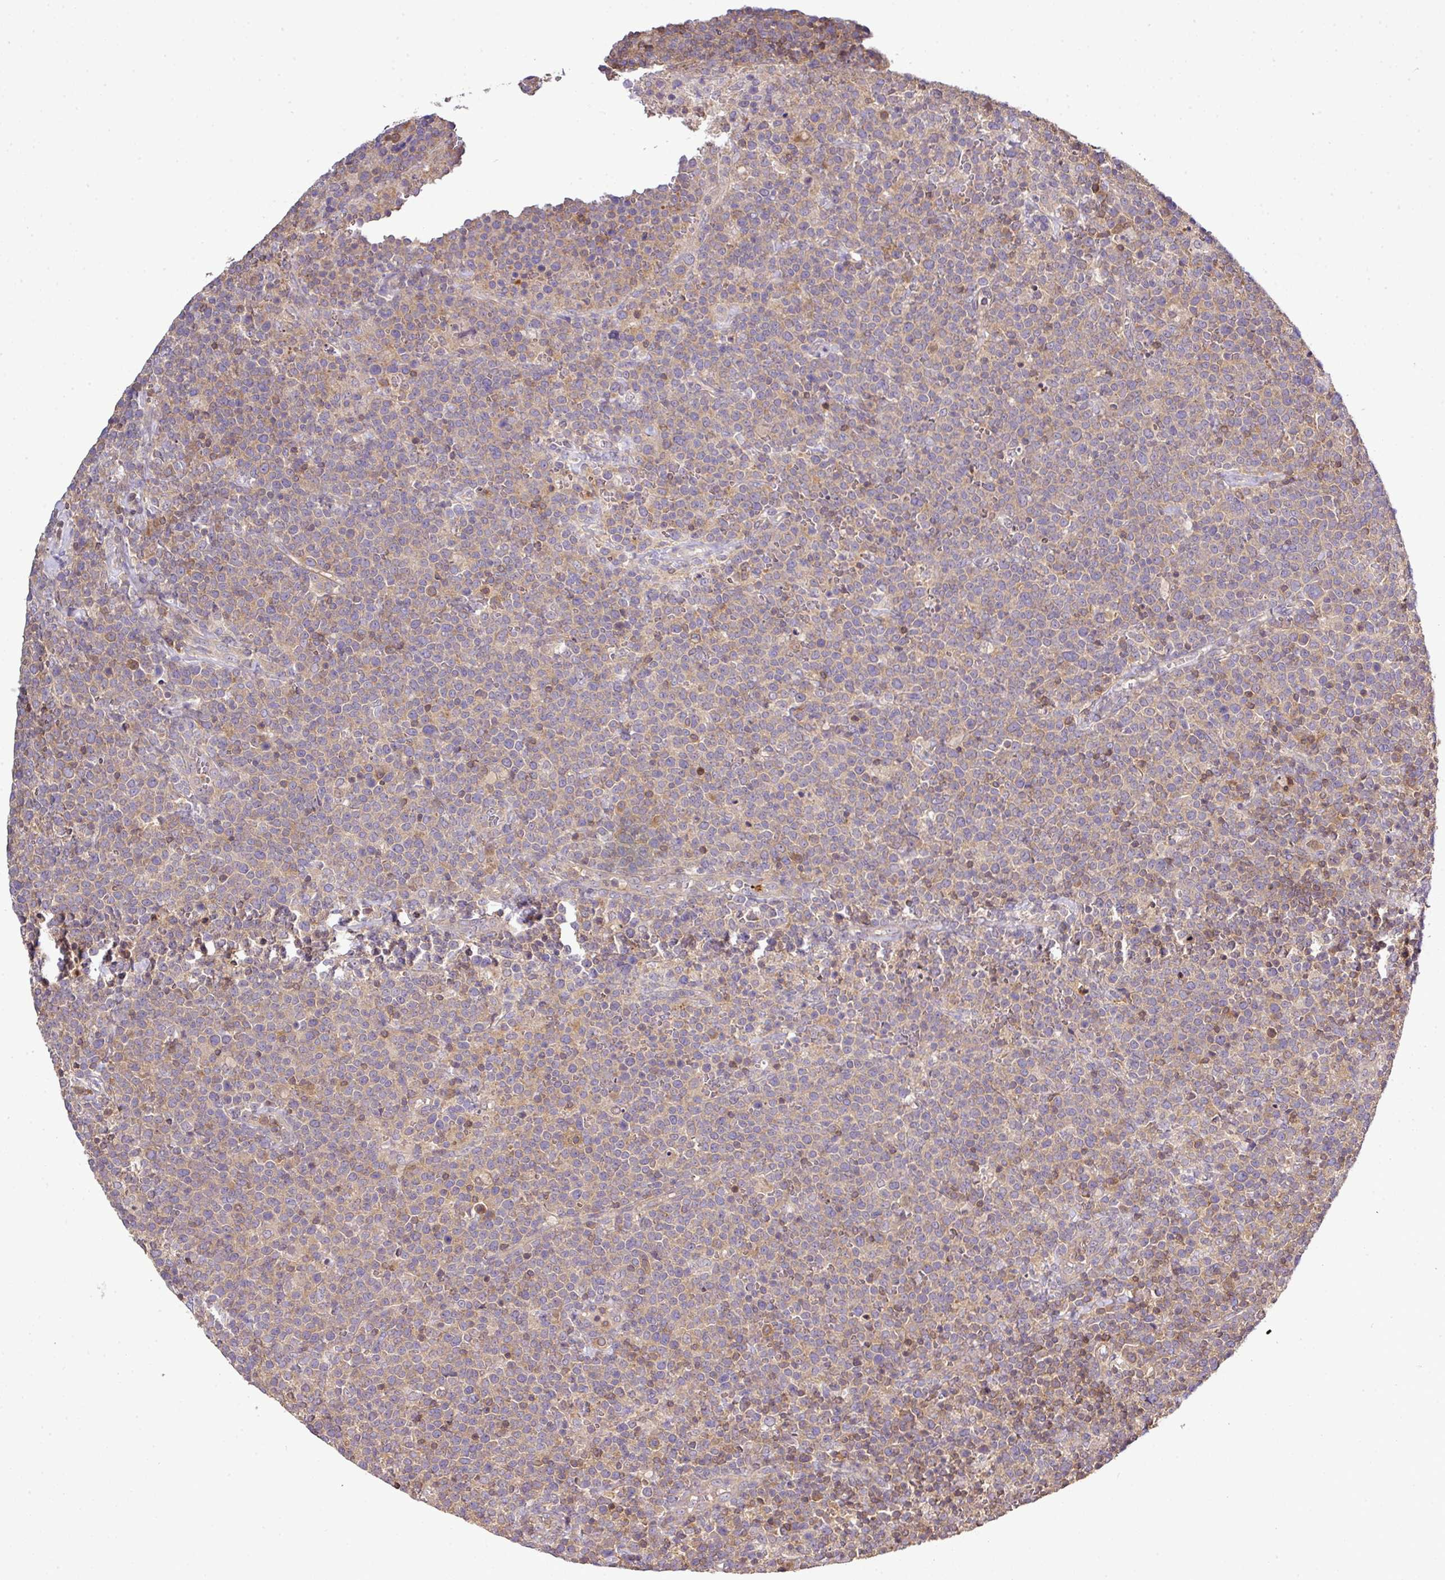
{"staining": {"intensity": "negative", "quantity": "none", "location": "none"}, "tissue": "lymphoma", "cell_type": "Tumor cells", "image_type": "cancer", "snomed": [{"axis": "morphology", "description": "Malignant lymphoma, non-Hodgkin's type, High grade"}, {"axis": "topography", "description": "Lymph node"}], "caption": "This is an immunohistochemistry (IHC) micrograph of human lymphoma. There is no expression in tumor cells.", "gene": "TMEM107", "patient": {"sex": "male", "age": 61}}